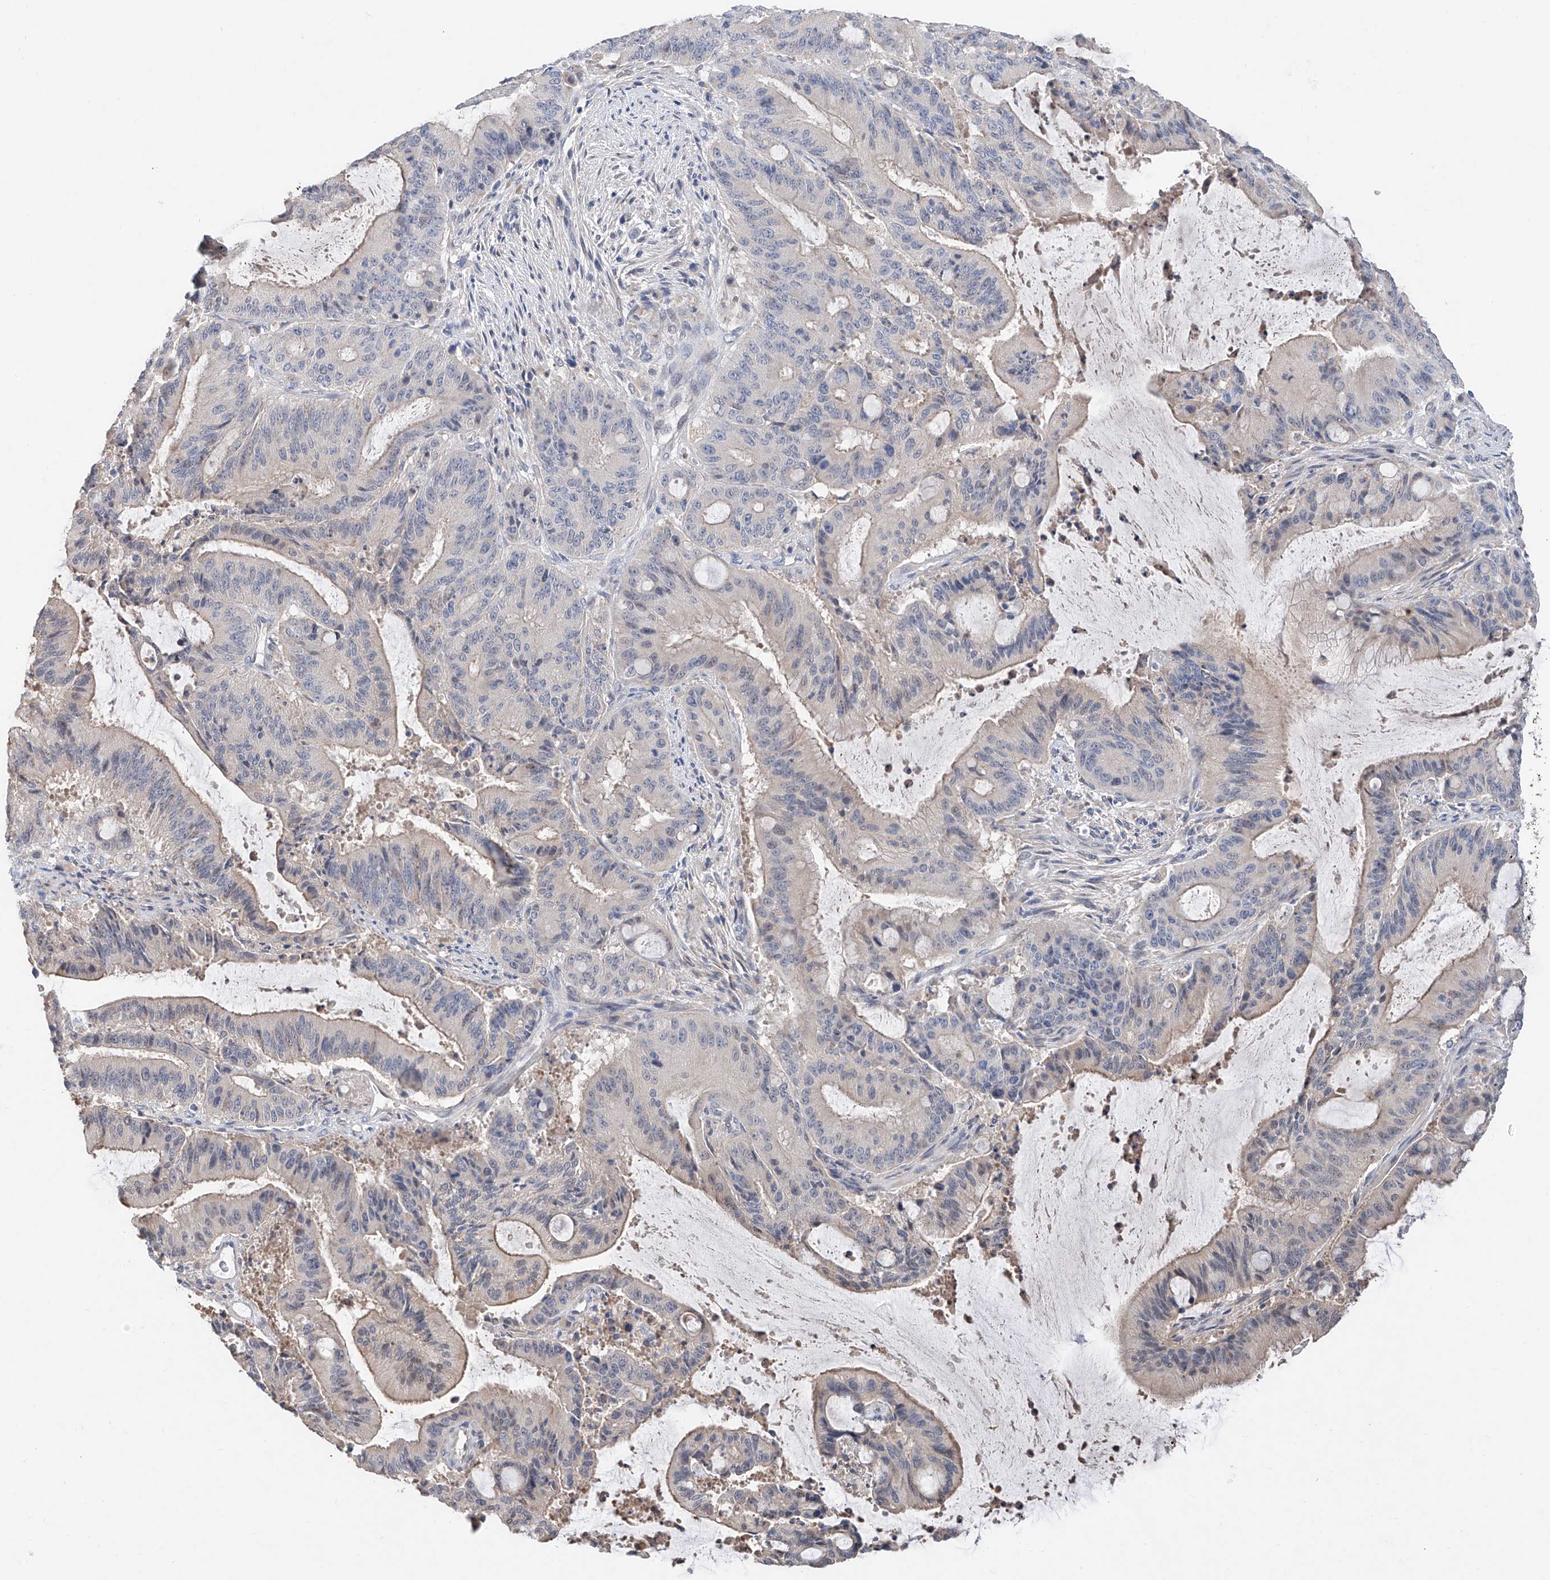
{"staining": {"intensity": "weak", "quantity": "<25%", "location": "cytoplasmic/membranous"}, "tissue": "liver cancer", "cell_type": "Tumor cells", "image_type": "cancer", "snomed": [{"axis": "morphology", "description": "Normal tissue, NOS"}, {"axis": "morphology", "description": "Cholangiocarcinoma"}, {"axis": "topography", "description": "Liver"}, {"axis": "topography", "description": "Peripheral nerve tissue"}], "caption": "Protein analysis of liver cancer reveals no significant staining in tumor cells. The staining is performed using DAB (3,3'-diaminobenzidine) brown chromogen with nuclei counter-stained in using hematoxylin.", "gene": "FUCA2", "patient": {"sex": "female", "age": 73}}